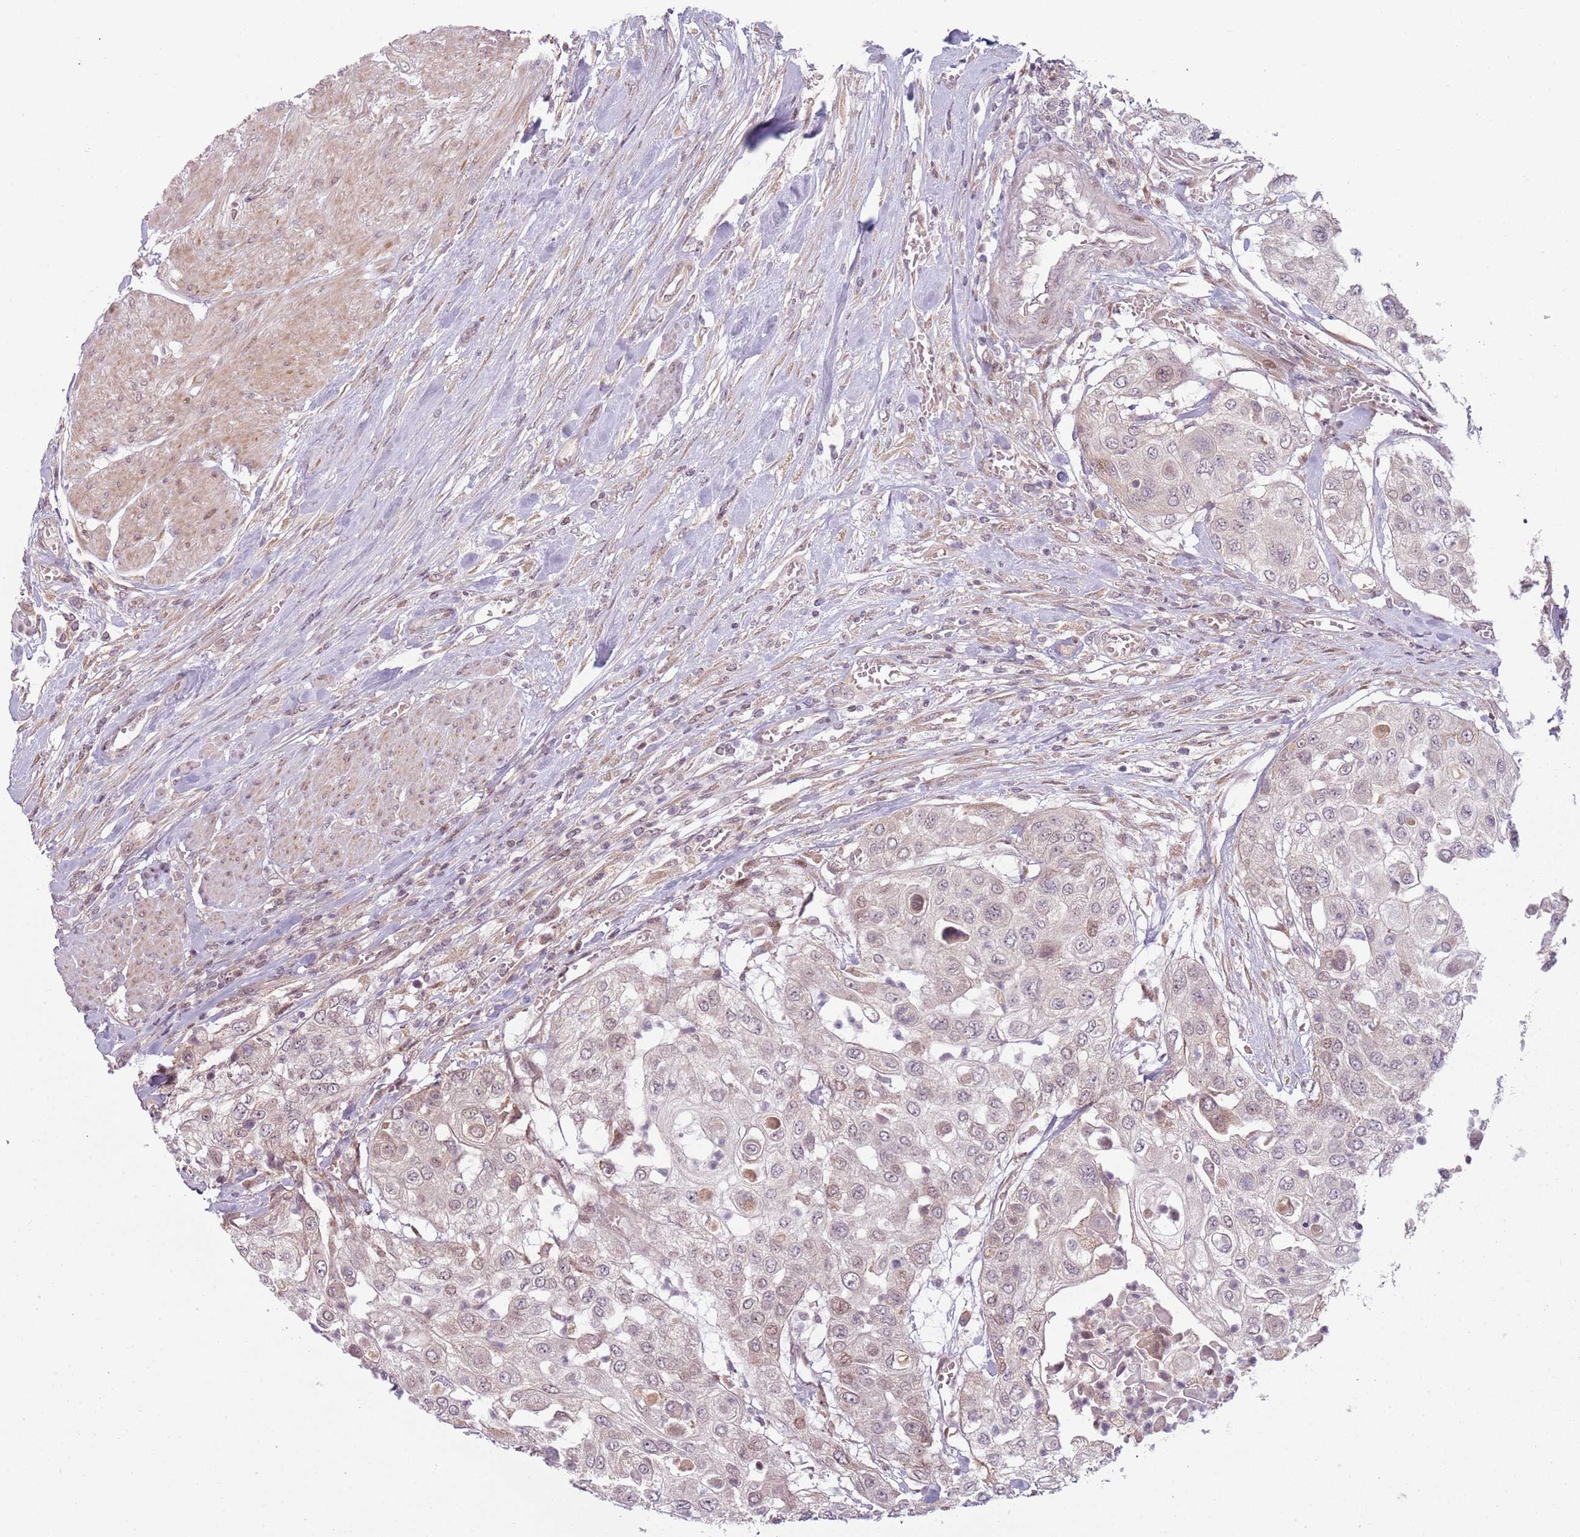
{"staining": {"intensity": "weak", "quantity": "<25%", "location": "nuclear"}, "tissue": "urothelial cancer", "cell_type": "Tumor cells", "image_type": "cancer", "snomed": [{"axis": "morphology", "description": "Urothelial carcinoma, High grade"}, {"axis": "topography", "description": "Urinary bladder"}], "caption": "This is an immunohistochemistry image of urothelial carcinoma (high-grade). There is no staining in tumor cells.", "gene": "ADGRG1", "patient": {"sex": "female", "age": 79}}